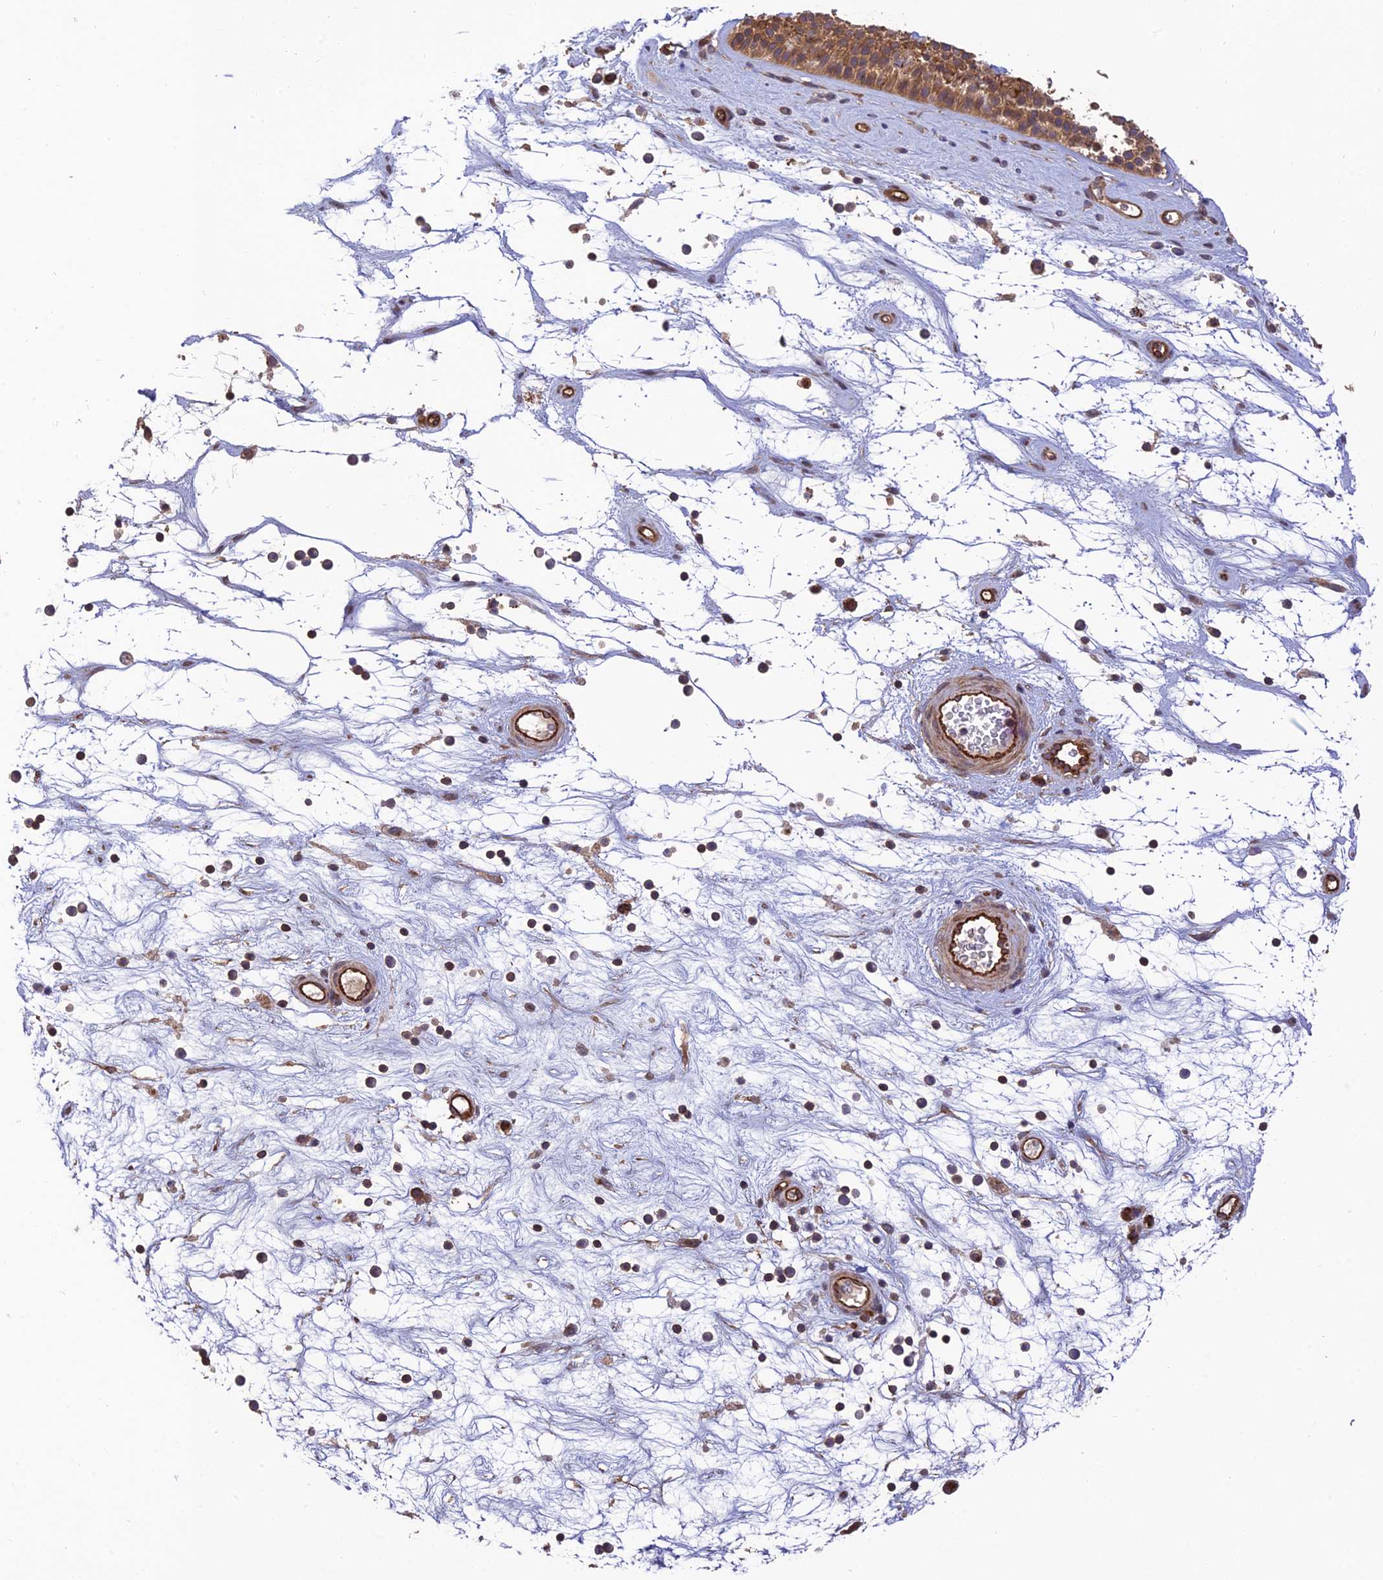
{"staining": {"intensity": "strong", "quantity": ">75%", "location": "cytoplasmic/membranous"}, "tissue": "nasopharynx", "cell_type": "Respiratory epithelial cells", "image_type": "normal", "snomed": [{"axis": "morphology", "description": "Normal tissue, NOS"}, {"axis": "topography", "description": "Nasopharynx"}], "caption": "IHC image of normal nasopharynx: human nasopharynx stained using IHC displays high levels of strong protein expression localized specifically in the cytoplasmic/membranous of respiratory epithelial cells, appearing as a cytoplasmic/membranous brown color.", "gene": "HOMER2", "patient": {"sex": "male", "age": 64}}